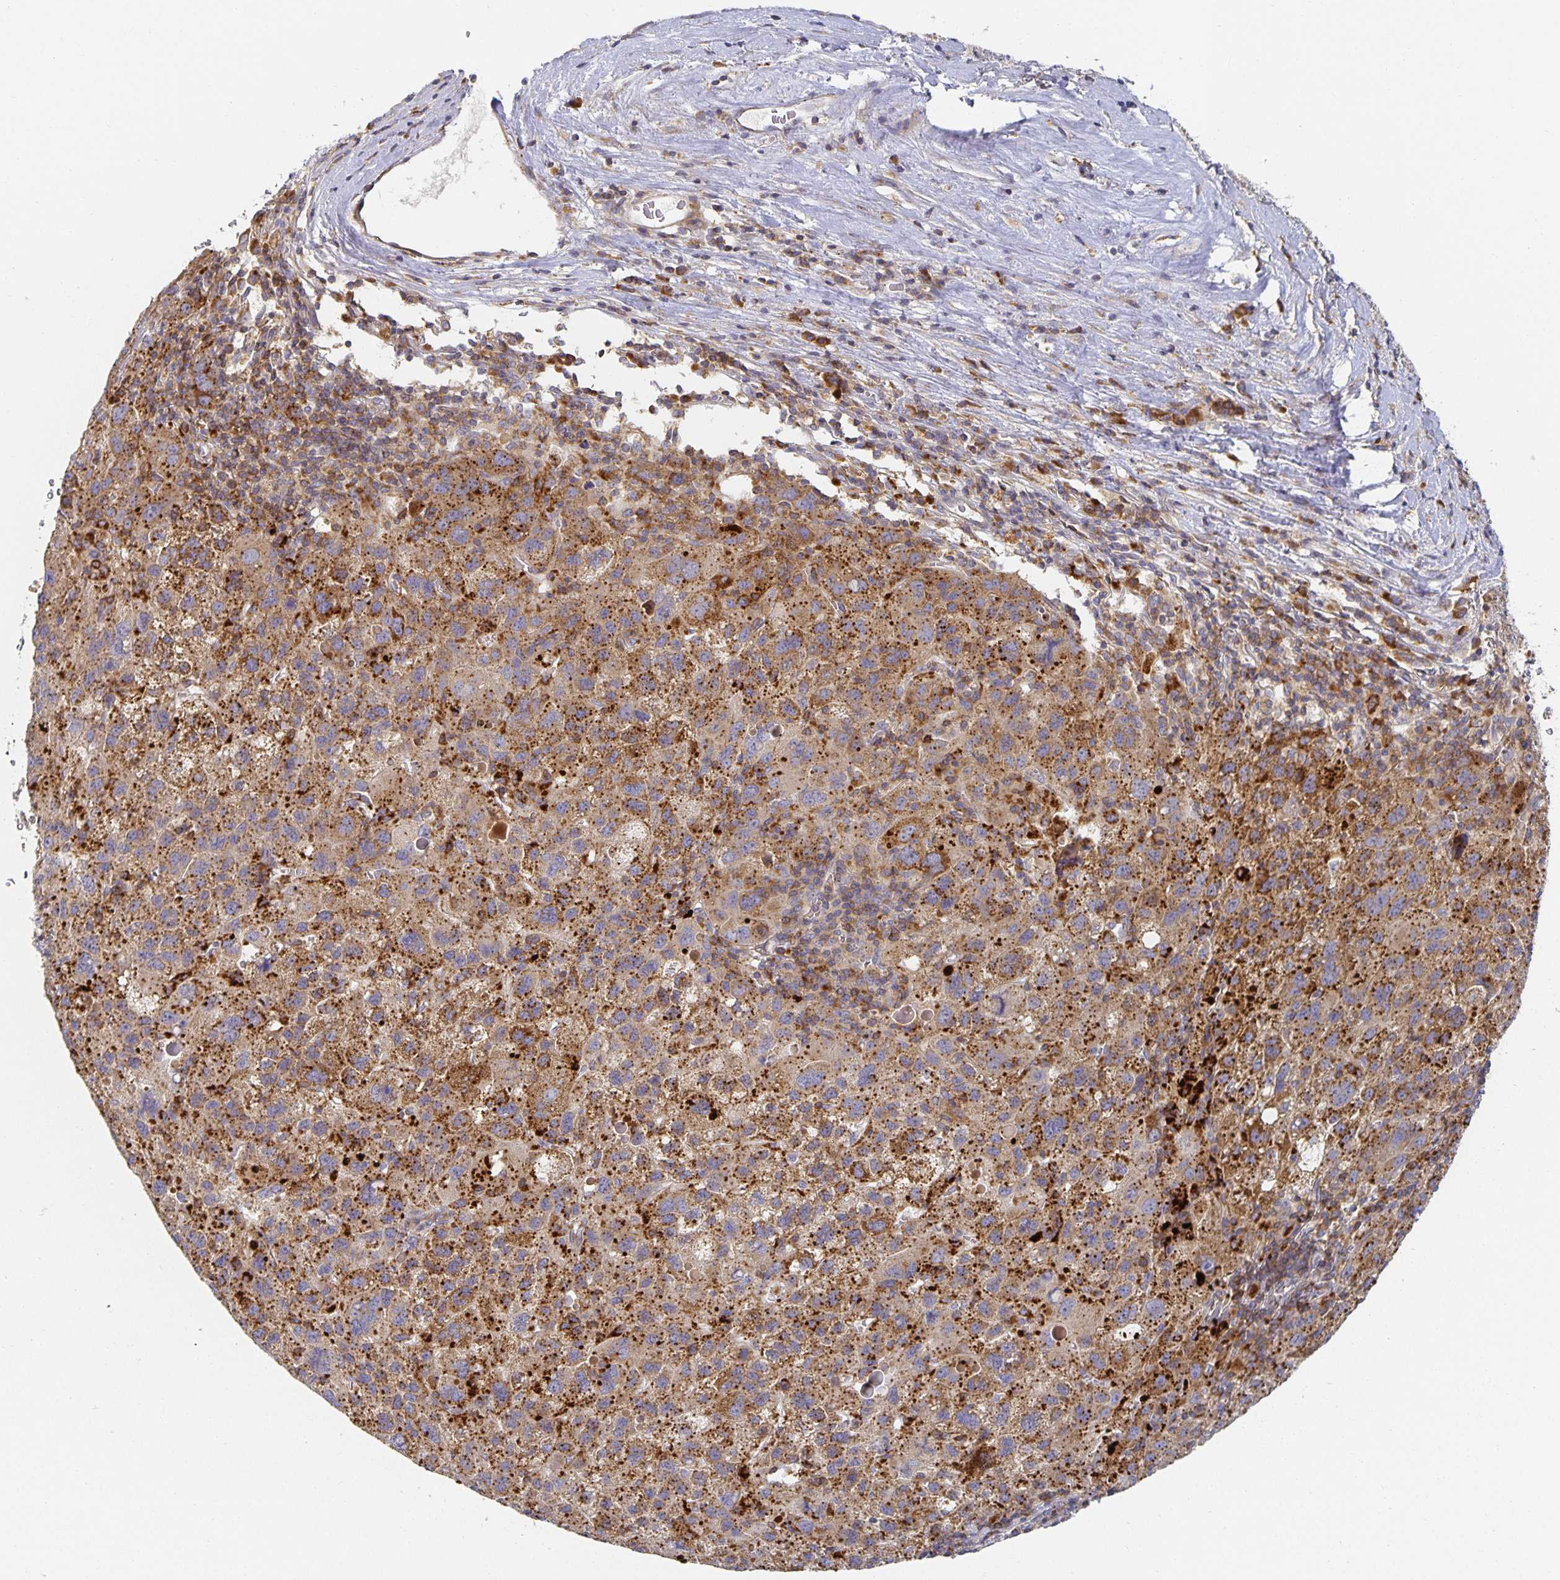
{"staining": {"intensity": "moderate", "quantity": ">75%", "location": "cytoplasmic/membranous"}, "tissue": "liver cancer", "cell_type": "Tumor cells", "image_type": "cancer", "snomed": [{"axis": "morphology", "description": "Carcinoma, Hepatocellular, NOS"}, {"axis": "topography", "description": "Liver"}], "caption": "A brown stain shows moderate cytoplasmic/membranous expression of a protein in hepatocellular carcinoma (liver) tumor cells. Nuclei are stained in blue.", "gene": "NOMO1", "patient": {"sex": "female", "age": 77}}